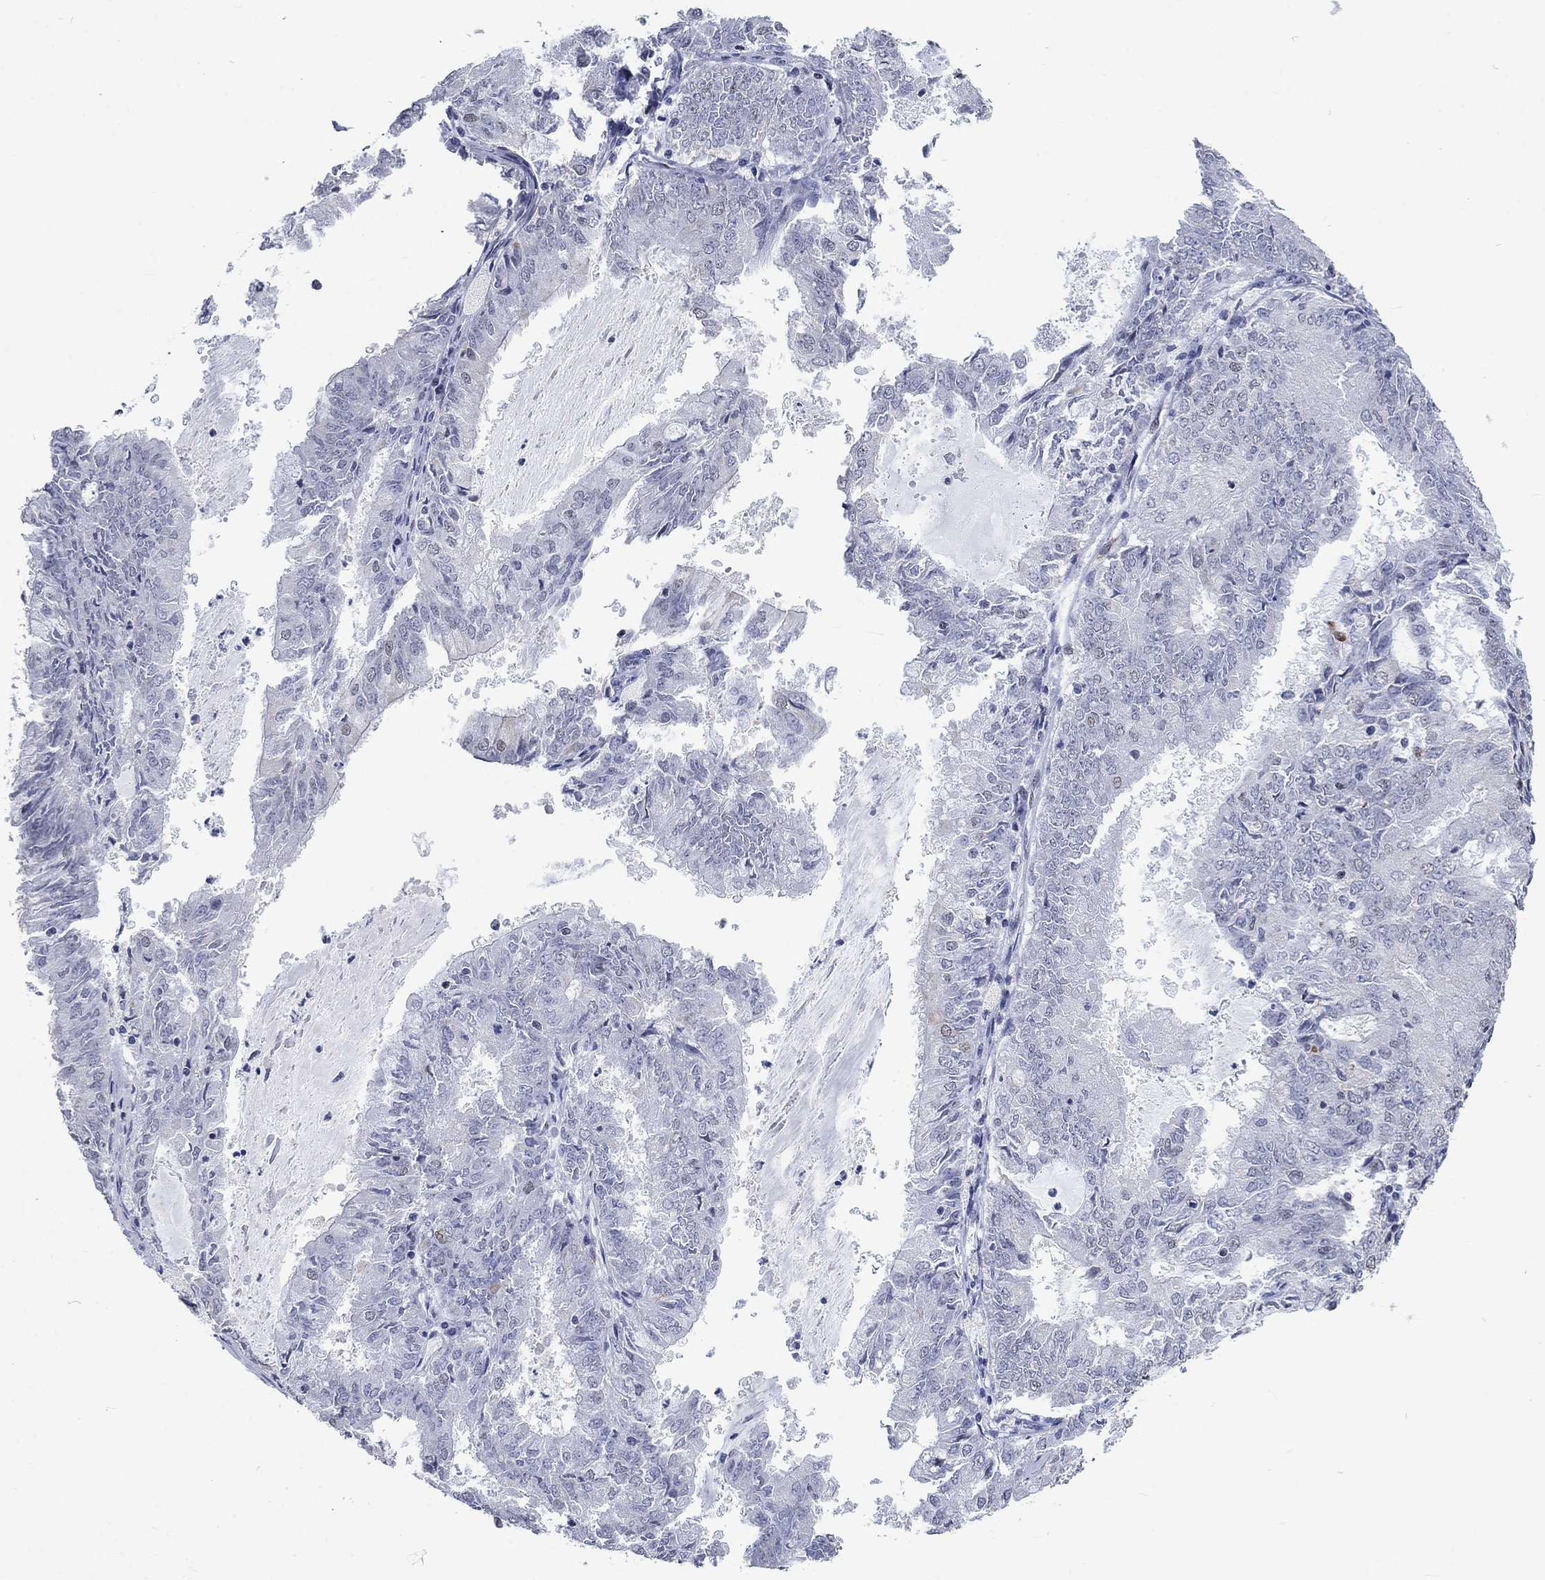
{"staining": {"intensity": "negative", "quantity": "none", "location": "none"}, "tissue": "endometrial cancer", "cell_type": "Tumor cells", "image_type": "cancer", "snomed": [{"axis": "morphology", "description": "Adenocarcinoma, NOS"}, {"axis": "topography", "description": "Endometrium"}], "caption": "IHC micrograph of human adenocarcinoma (endometrial) stained for a protein (brown), which exhibits no positivity in tumor cells.", "gene": "HCFC1", "patient": {"sex": "female", "age": 57}}